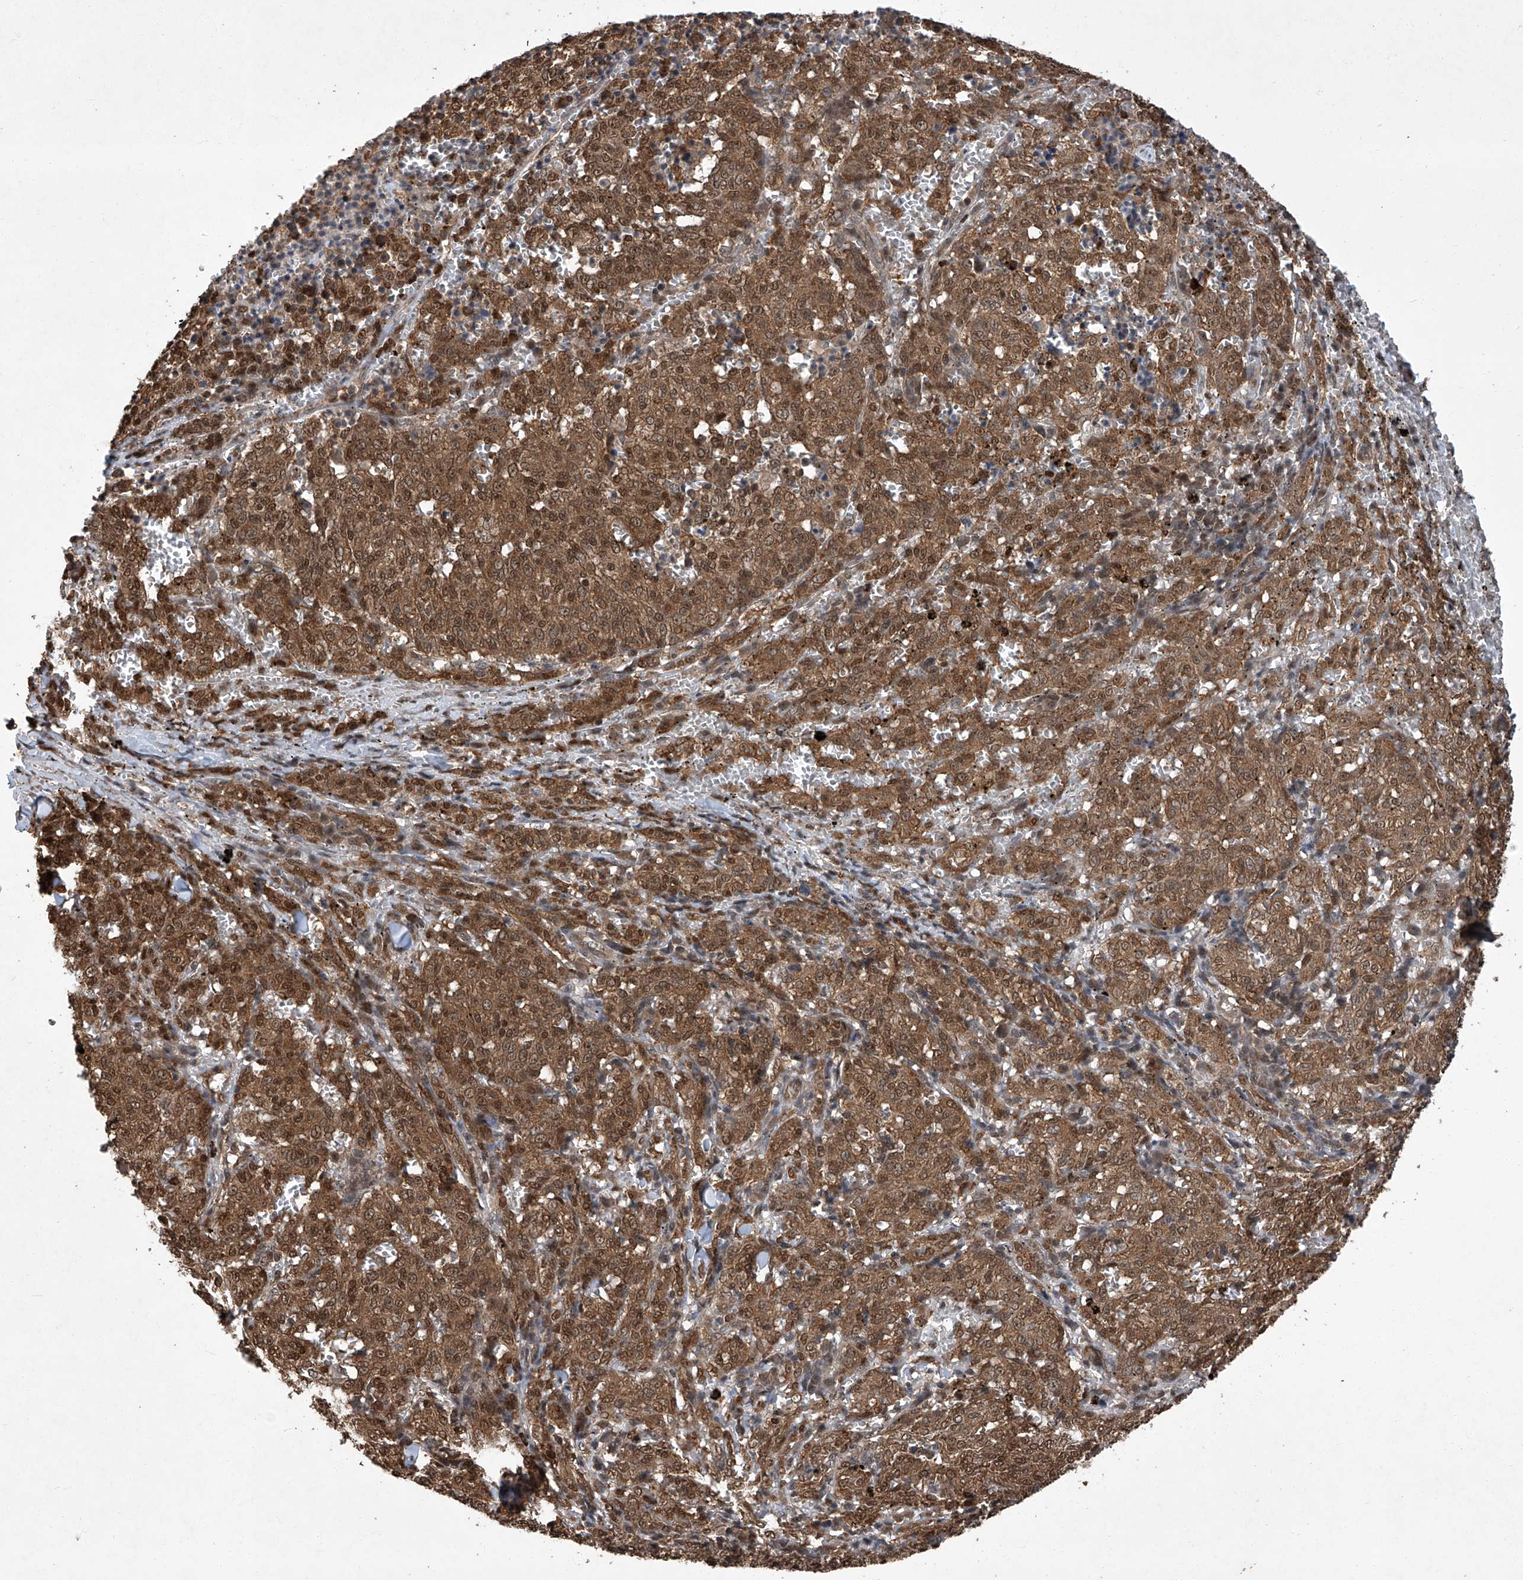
{"staining": {"intensity": "strong", "quantity": ">75%", "location": "cytoplasmic/membranous,nuclear"}, "tissue": "melanoma", "cell_type": "Tumor cells", "image_type": "cancer", "snomed": [{"axis": "morphology", "description": "Malignant melanoma, NOS"}, {"axis": "topography", "description": "Skin"}], "caption": "Immunohistochemical staining of melanoma reveals high levels of strong cytoplasmic/membranous and nuclear protein staining in approximately >75% of tumor cells.", "gene": "TSNAX", "patient": {"sex": "female", "age": 72}}